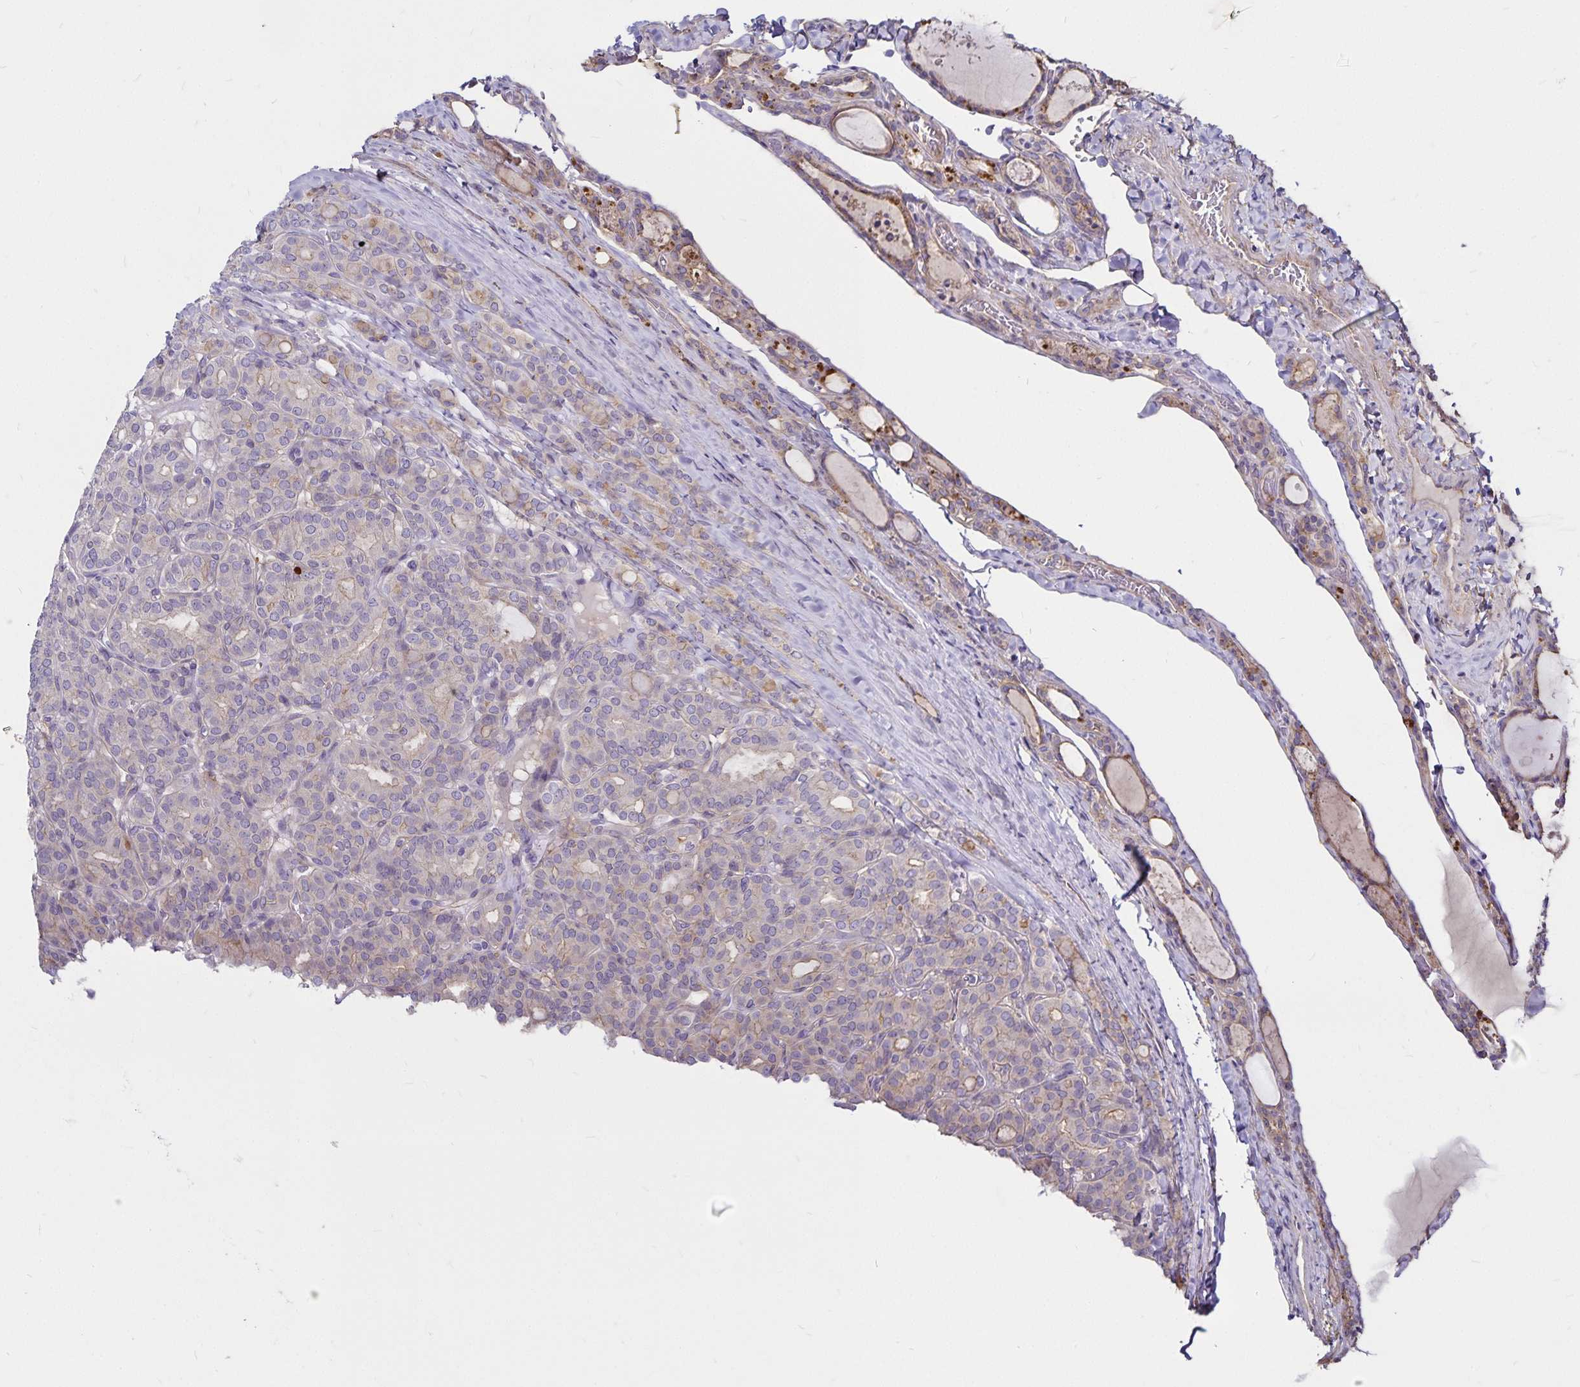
{"staining": {"intensity": "weak", "quantity": "<25%", "location": "cytoplasmic/membranous"}, "tissue": "thyroid cancer", "cell_type": "Tumor cells", "image_type": "cancer", "snomed": [{"axis": "morphology", "description": "Normal tissue, NOS"}, {"axis": "morphology", "description": "Follicular adenoma carcinoma, NOS"}, {"axis": "topography", "description": "Thyroid gland"}], "caption": "Immunohistochemistry micrograph of neoplastic tissue: human thyroid cancer stained with DAB (3,3'-diaminobenzidine) displays no significant protein expression in tumor cells.", "gene": "GNG12", "patient": {"sex": "female", "age": 31}}